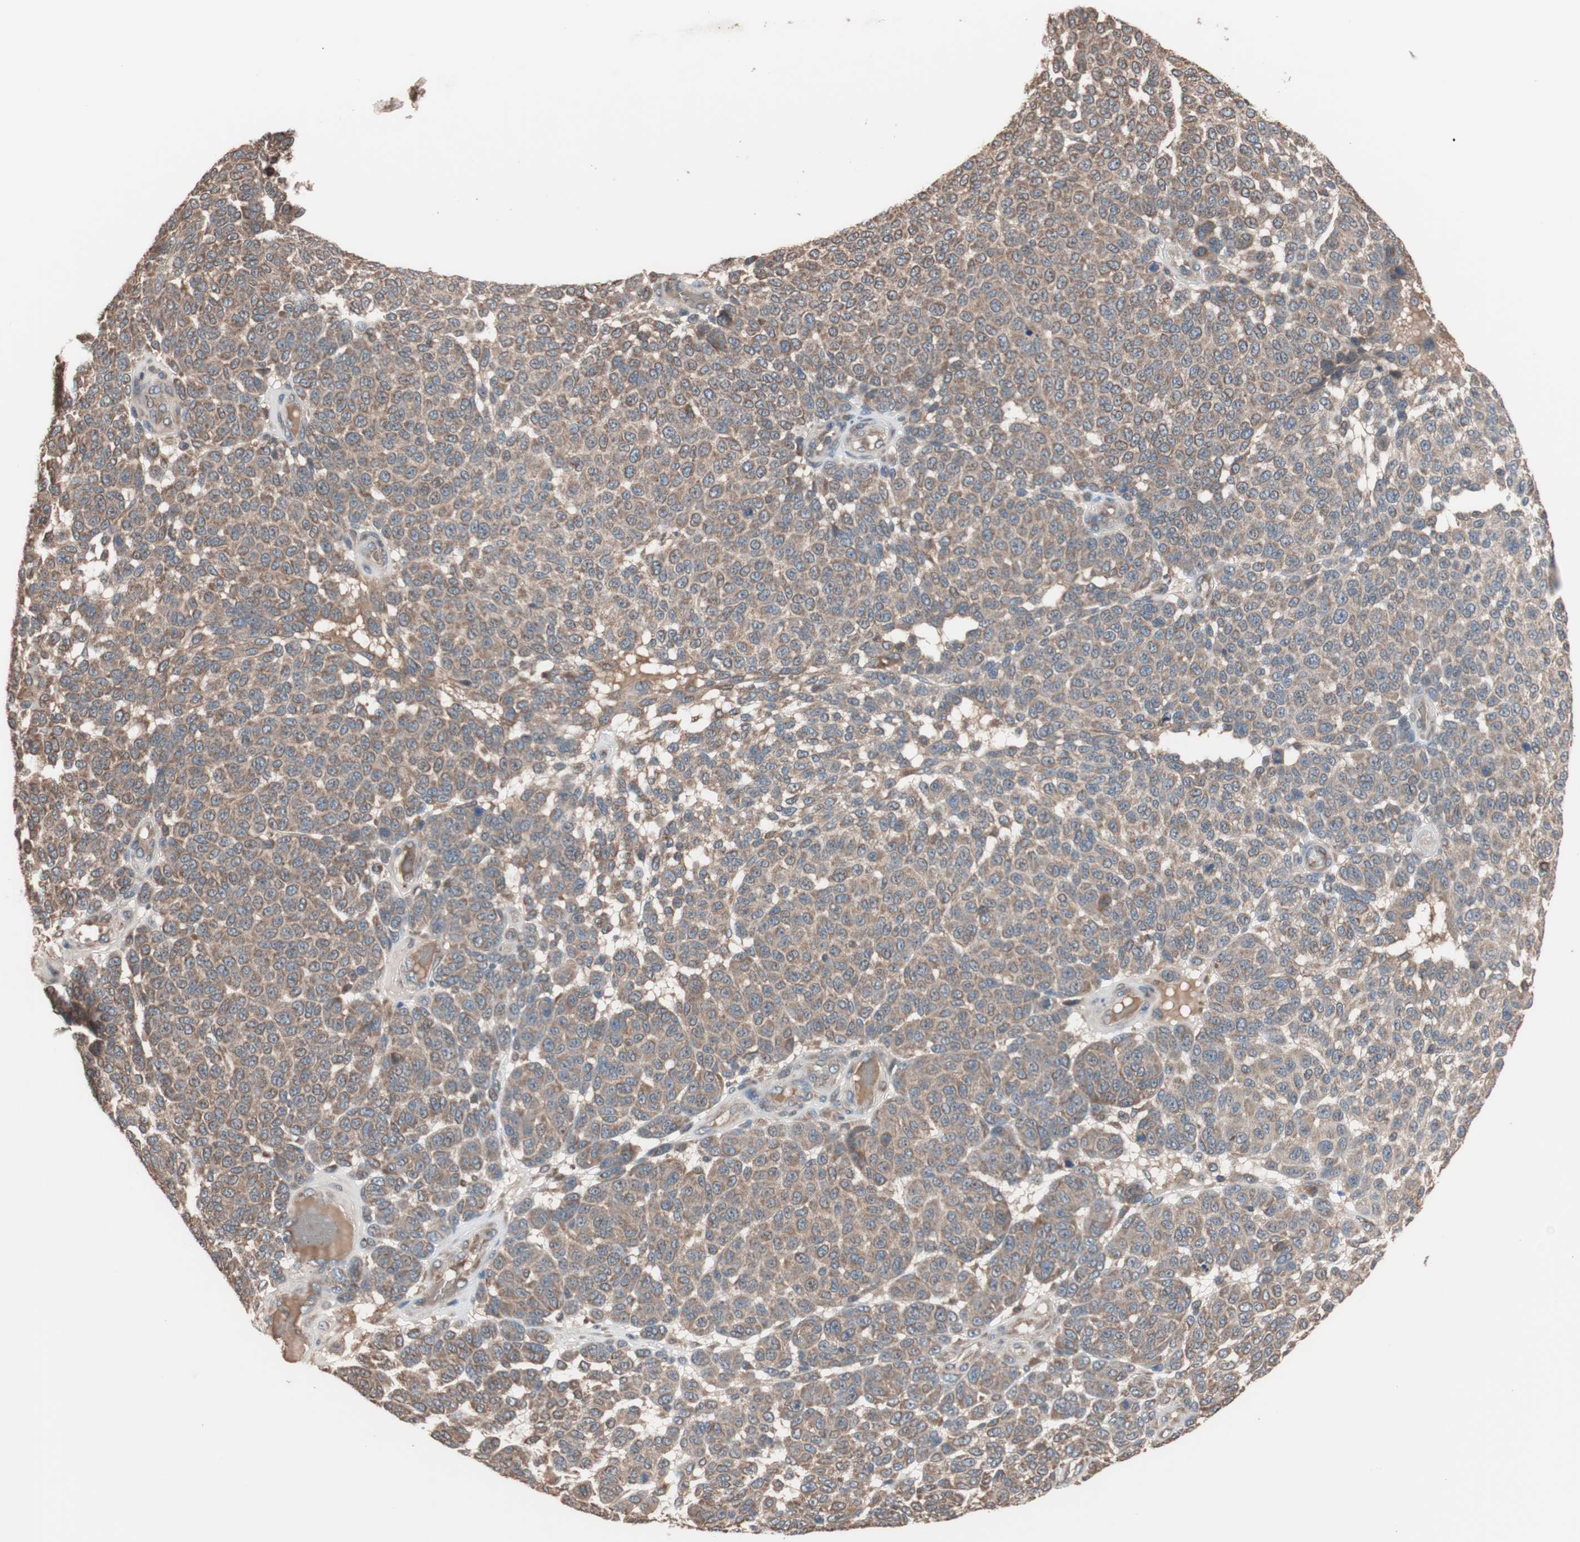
{"staining": {"intensity": "moderate", "quantity": ">75%", "location": "cytoplasmic/membranous"}, "tissue": "melanoma", "cell_type": "Tumor cells", "image_type": "cancer", "snomed": [{"axis": "morphology", "description": "Malignant melanoma, NOS"}, {"axis": "topography", "description": "Skin"}], "caption": "About >75% of tumor cells in human malignant melanoma demonstrate moderate cytoplasmic/membranous protein staining as visualized by brown immunohistochemical staining.", "gene": "GLYCTK", "patient": {"sex": "male", "age": 59}}